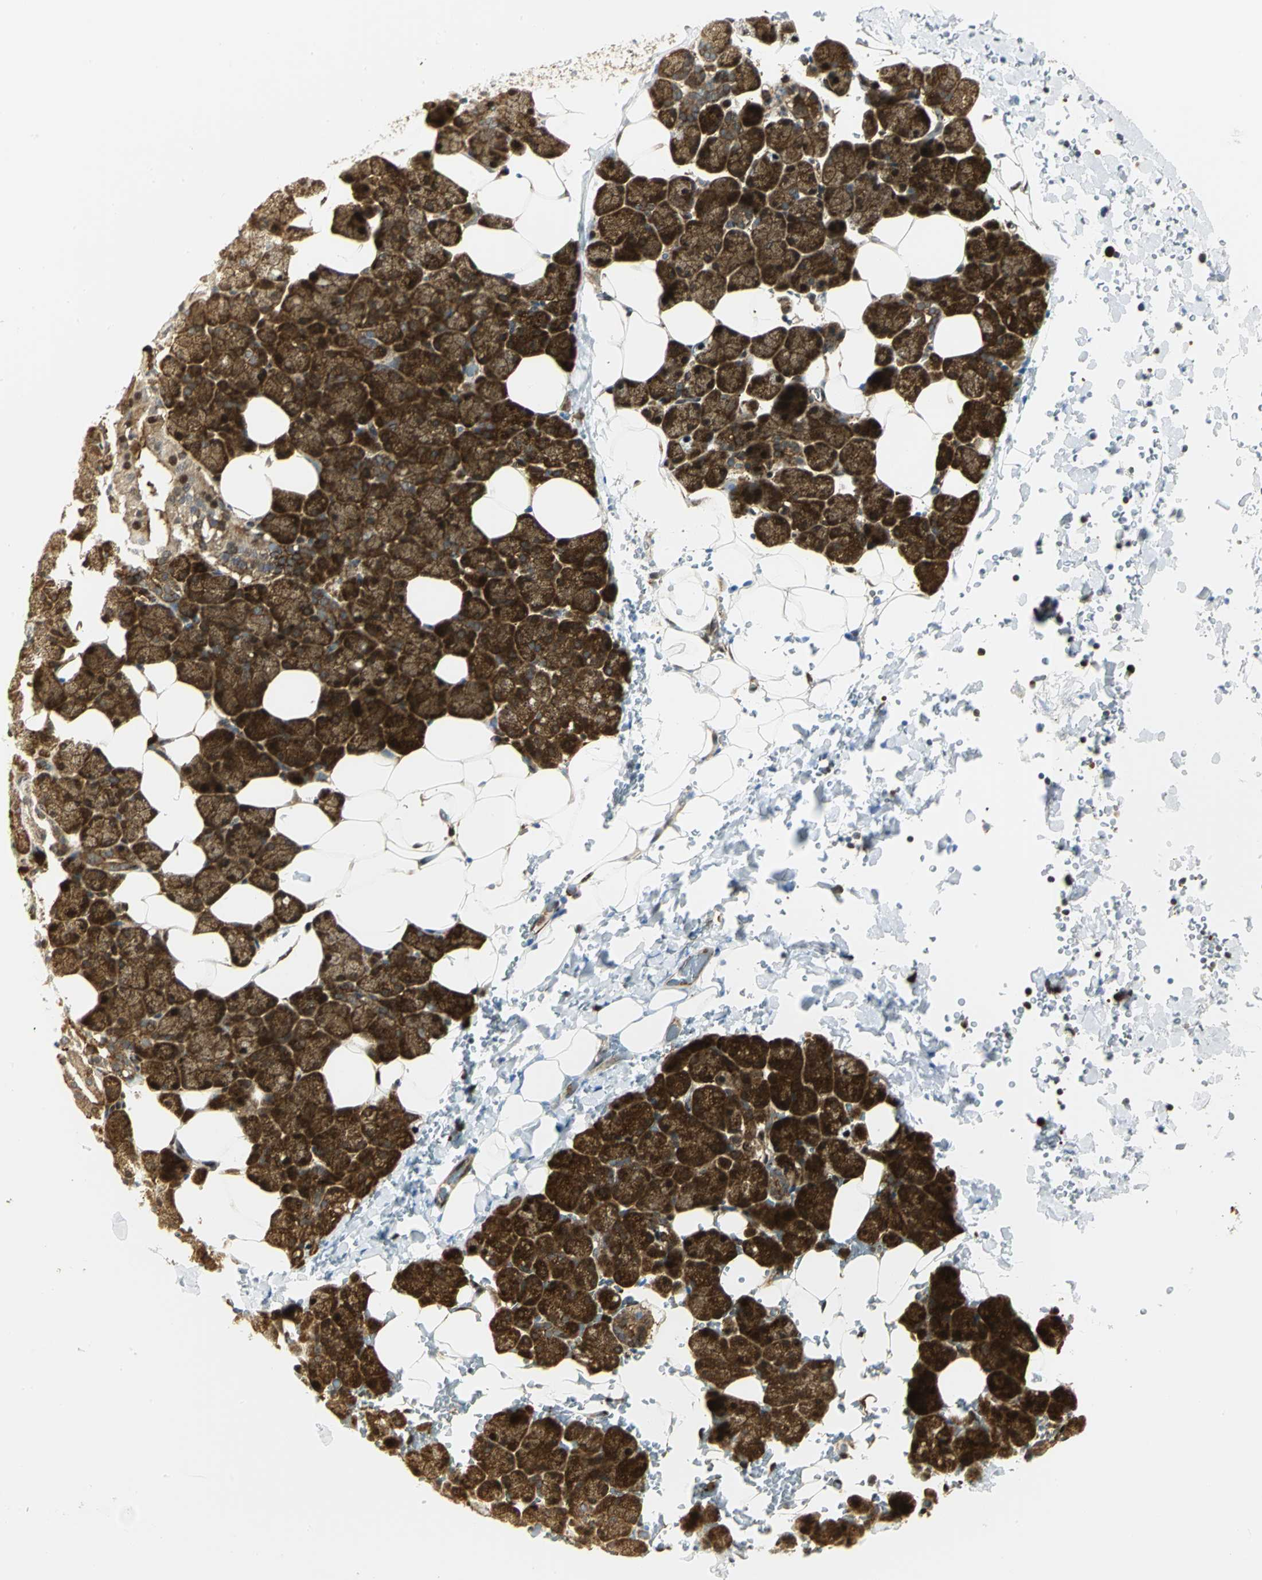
{"staining": {"intensity": "strong", "quantity": ">75%", "location": "cytoplasmic/membranous,nuclear"}, "tissue": "salivary gland", "cell_type": "Glandular cells", "image_type": "normal", "snomed": [{"axis": "morphology", "description": "Normal tissue, NOS"}, {"axis": "topography", "description": "Lymph node"}, {"axis": "topography", "description": "Salivary gland"}], "caption": "A brown stain labels strong cytoplasmic/membranous,nuclear staining of a protein in glandular cells of normal salivary gland. Using DAB (3,3'-diaminobenzidine) (brown) and hematoxylin (blue) stains, captured at high magnification using brightfield microscopy.", "gene": "EEA1", "patient": {"sex": "male", "age": 8}}